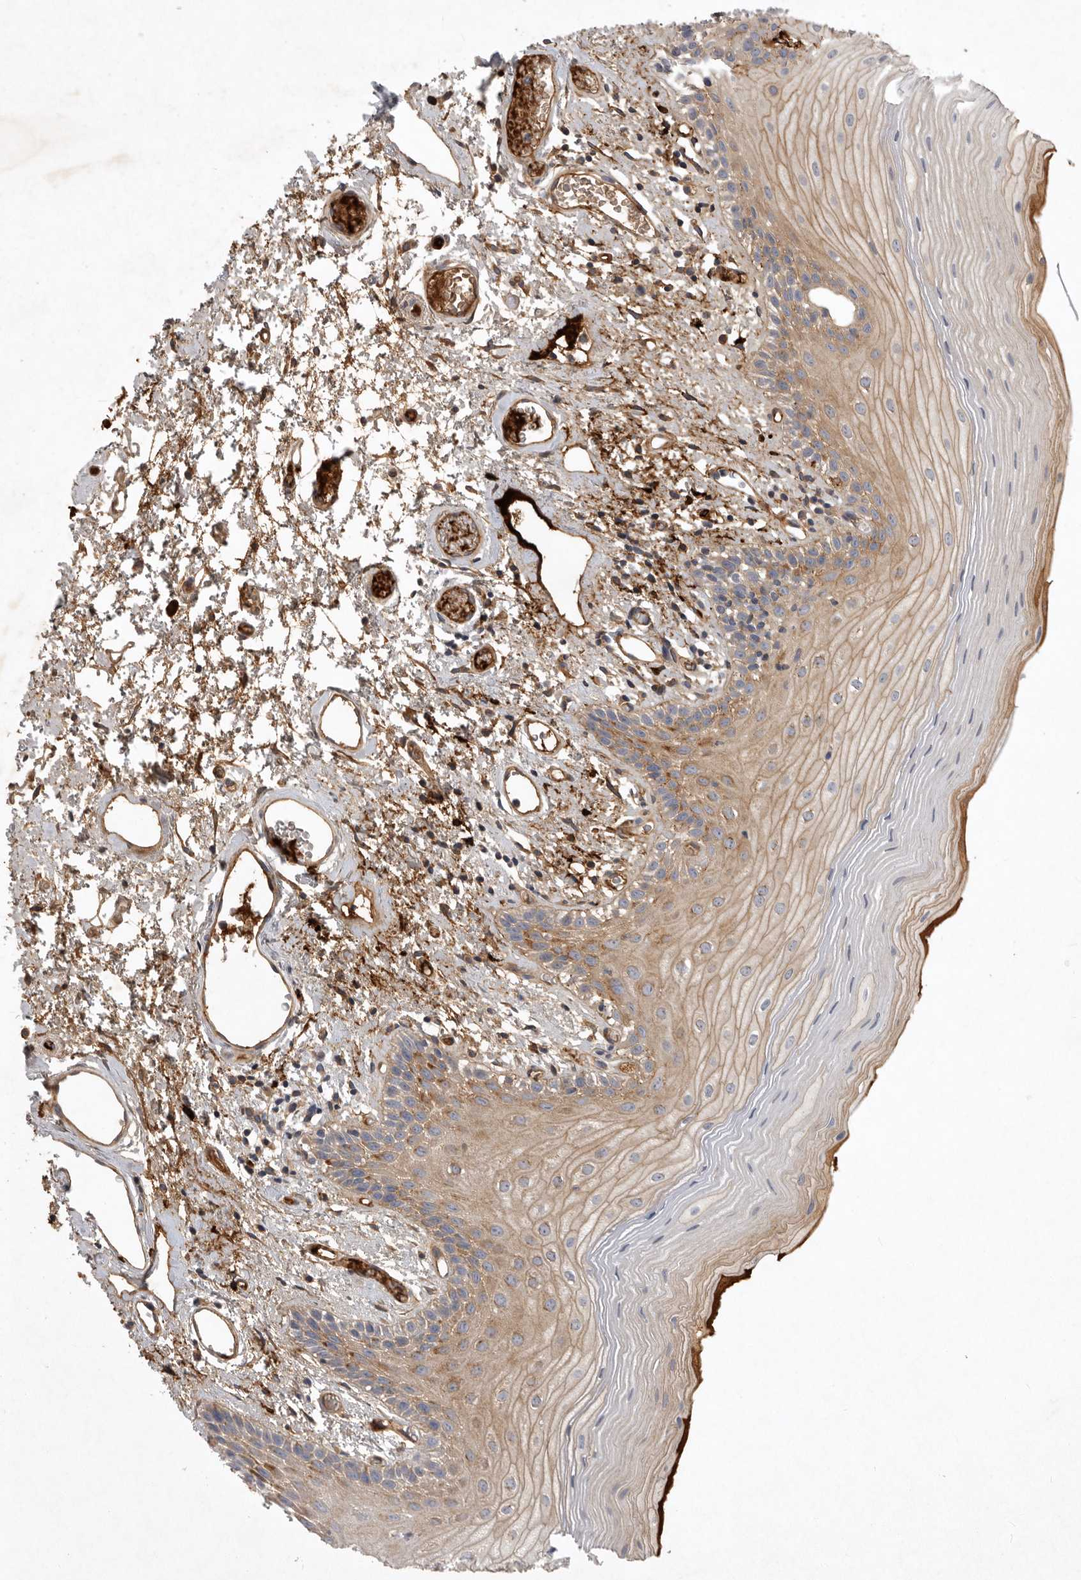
{"staining": {"intensity": "weak", "quantity": "25%-75%", "location": "cytoplasmic/membranous"}, "tissue": "oral mucosa", "cell_type": "Squamous epithelial cells", "image_type": "normal", "snomed": [{"axis": "morphology", "description": "Normal tissue, NOS"}, {"axis": "topography", "description": "Oral tissue"}], "caption": "IHC of benign oral mucosa demonstrates low levels of weak cytoplasmic/membranous expression in approximately 25%-75% of squamous epithelial cells.", "gene": "MLPH", "patient": {"sex": "male", "age": 52}}